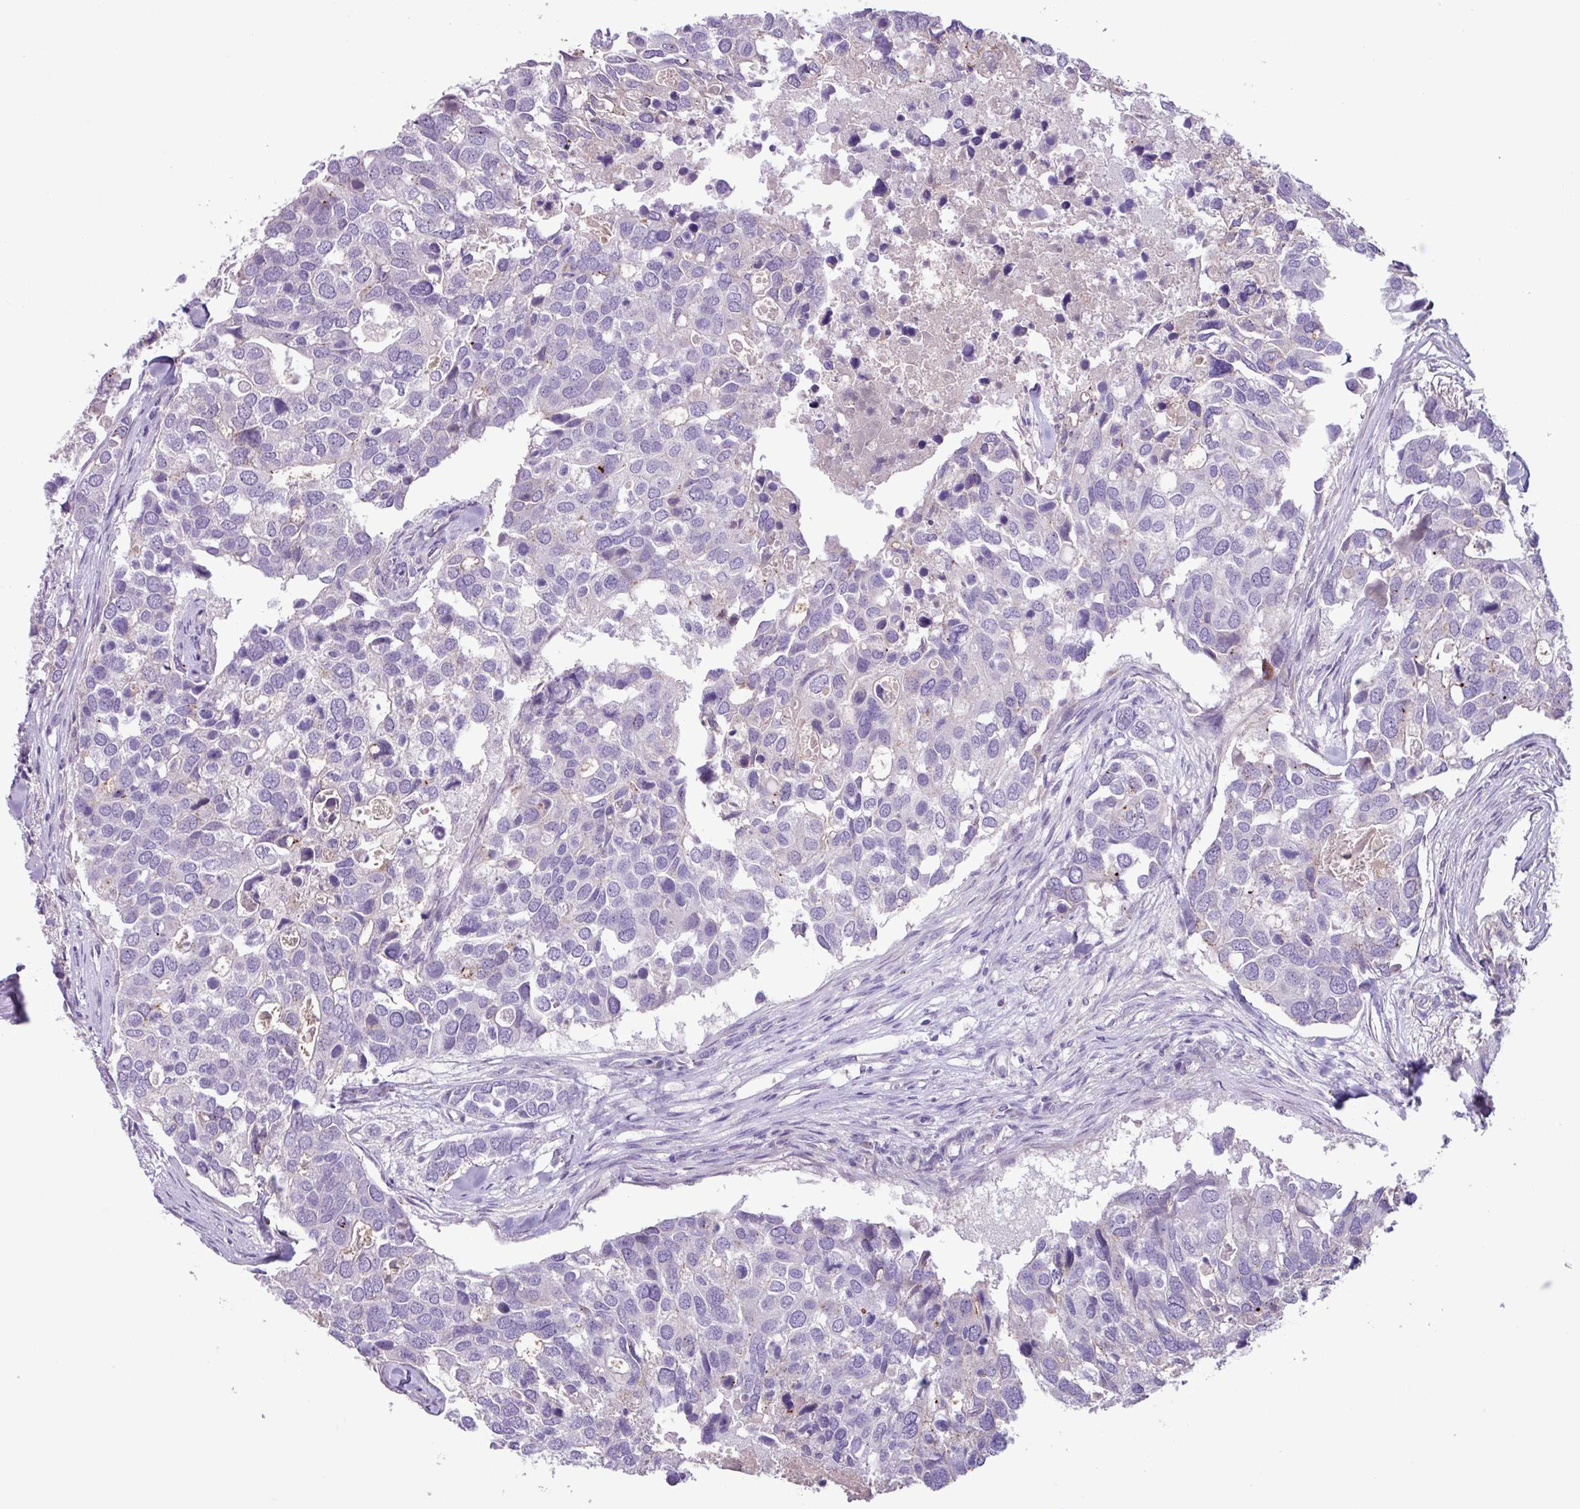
{"staining": {"intensity": "negative", "quantity": "none", "location": "none"}, "tissue": "breast cancer", "cell_type": "Tumor cells", "image_type": "cancer", "snomed": [{"axis": "morphology", "description": "Duct carcinoma"}, {"axis": "topography", "description": "Breast"}], "caption": "DAB (3,3'-diaminobenzidine) immunohistochemical staining of human breast cancer (intraductal carcinoma) shows no significant expression in tumor cells.", "gene": "CYSTM1", "patient": {"sex": "female", "age": 83}}